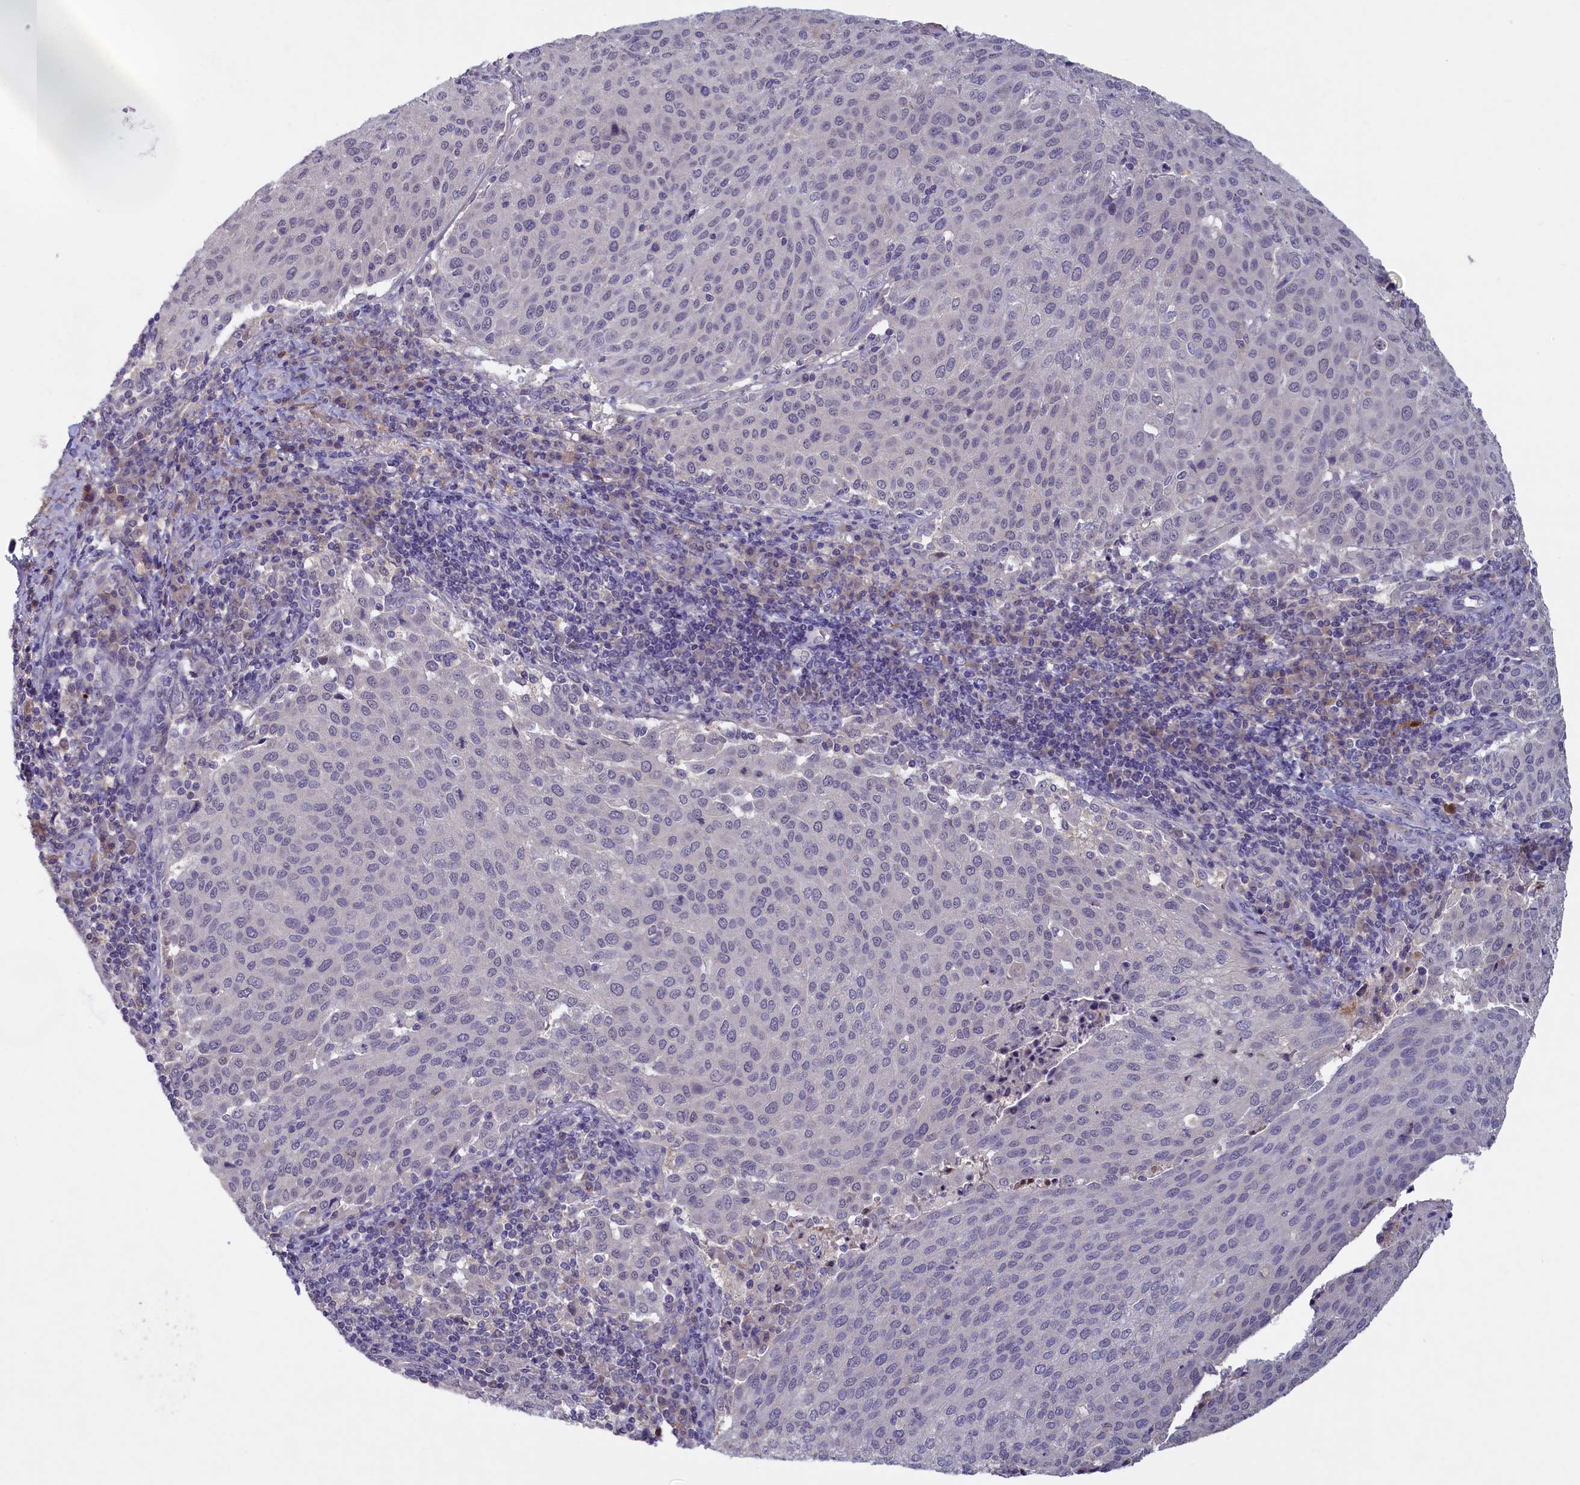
{"staining": {"intensity": "negative", "quantity": "none", "location": "none"}, "tissue": "cervical cancer", "cell_type": "Tumor cells", "image_type": "cancer", "snomed": [{"axis": "morphology", "description": "Squamous cell carcinoma, NOS"}, {"axis": "topography", "description": "Cervix"}], "caption": "A histopathology image of human cervical cancer is negative for staining in tumor cells.", "gene": "UCHL3", "patient": {"sex": "female", "age": 46}}